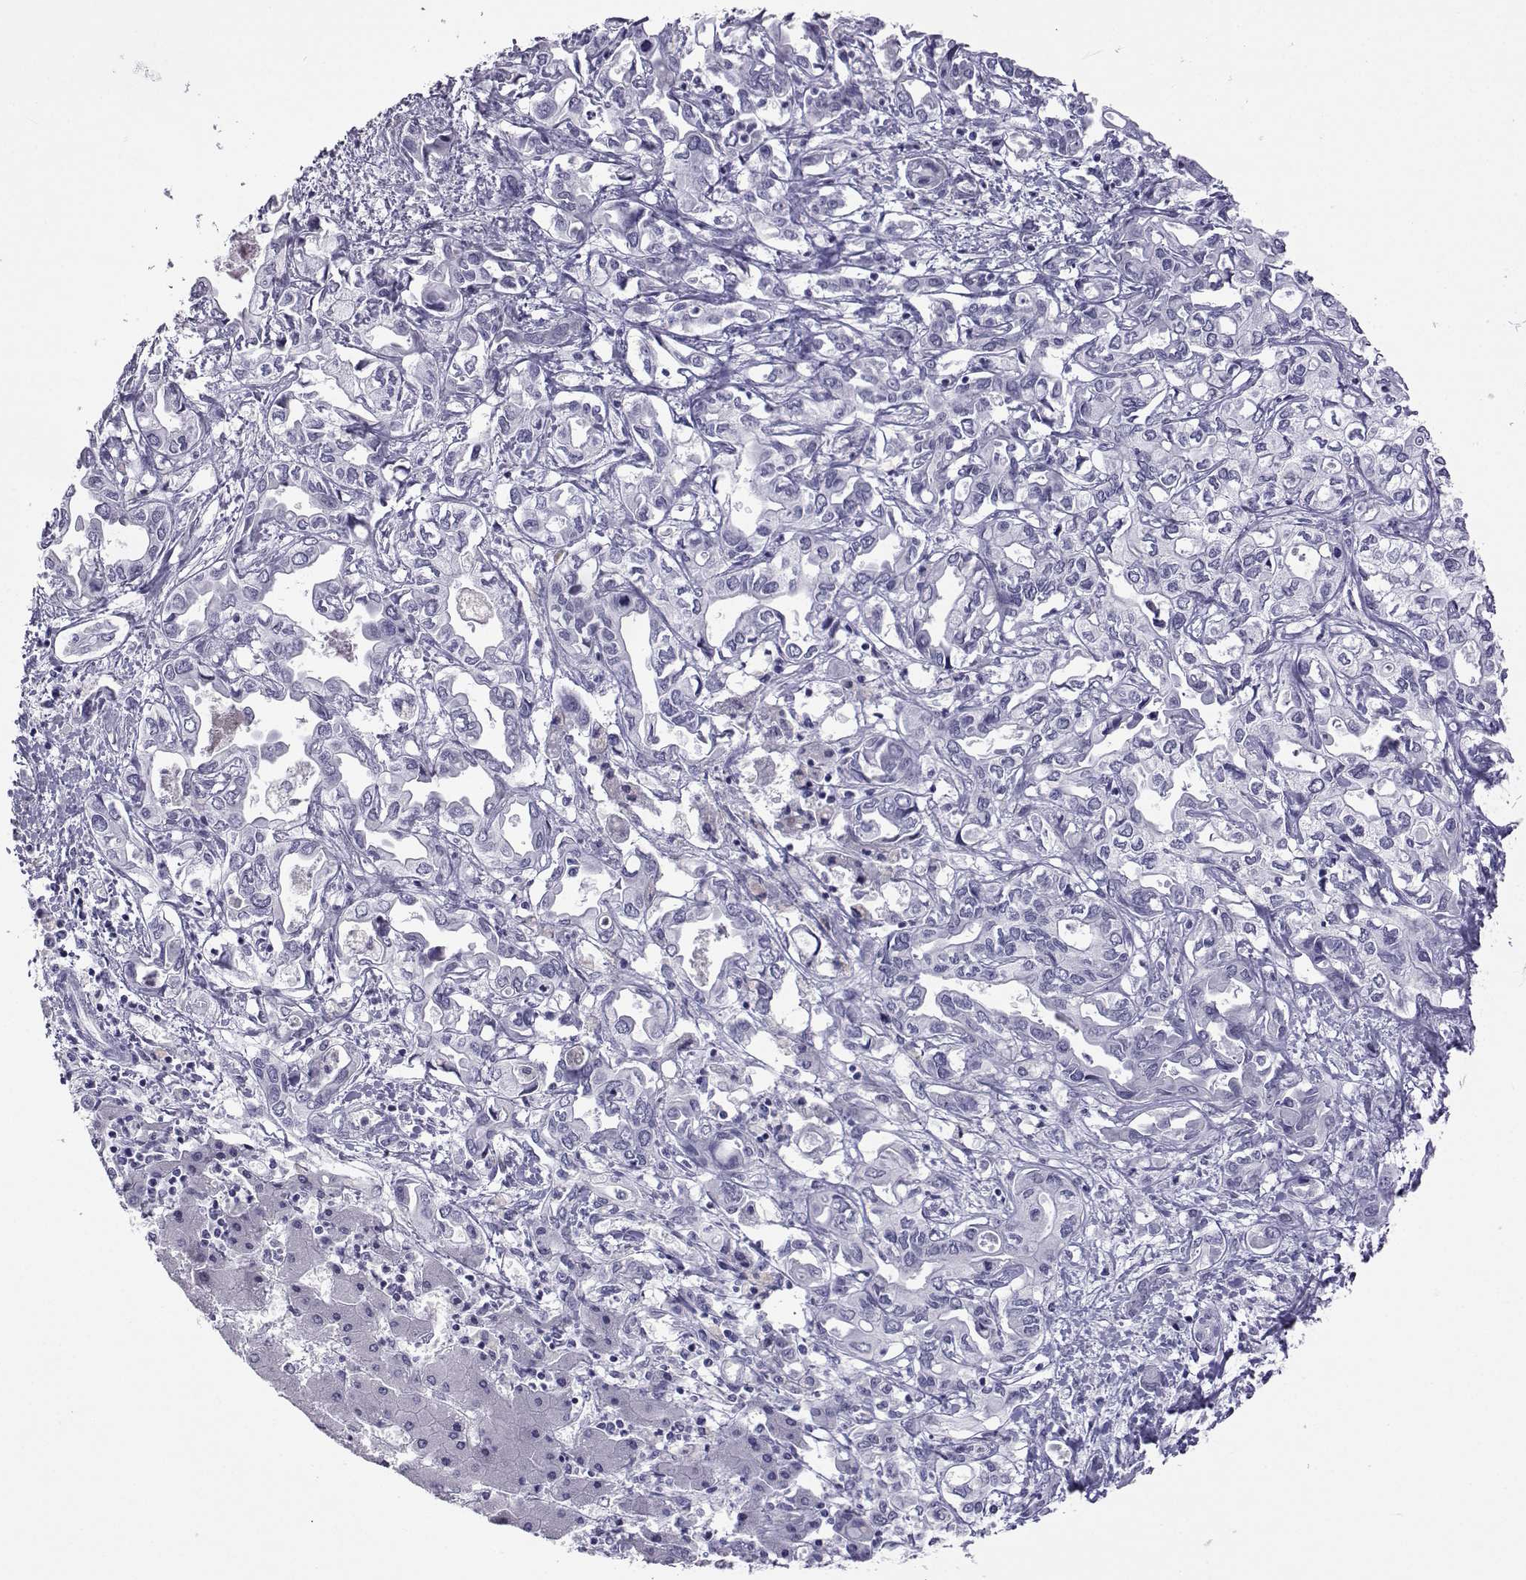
{"staining": {"intensity": "negative", "quantity": "none", "location": "none"}, "tissue": "liver cancer", "cell_type": "Tumor cells", "image_type": "cancer", "snomed": [{"axis": "morphology", "description": "Cholangiocarcinoma"}, {"axis": "topography", "description": "Liver"}], "caption": "Liver cholangiocarcinoma was stained to show a protein in brown. There is no significant staining in tumor cells. (Brightfield microscopy of DAB (3,3'-diaminobenzidine) immunohistochemistry (IHC) at high magnification).", "gene": "ACTL7A", "patient": {"sex": "female", "age": 64}}